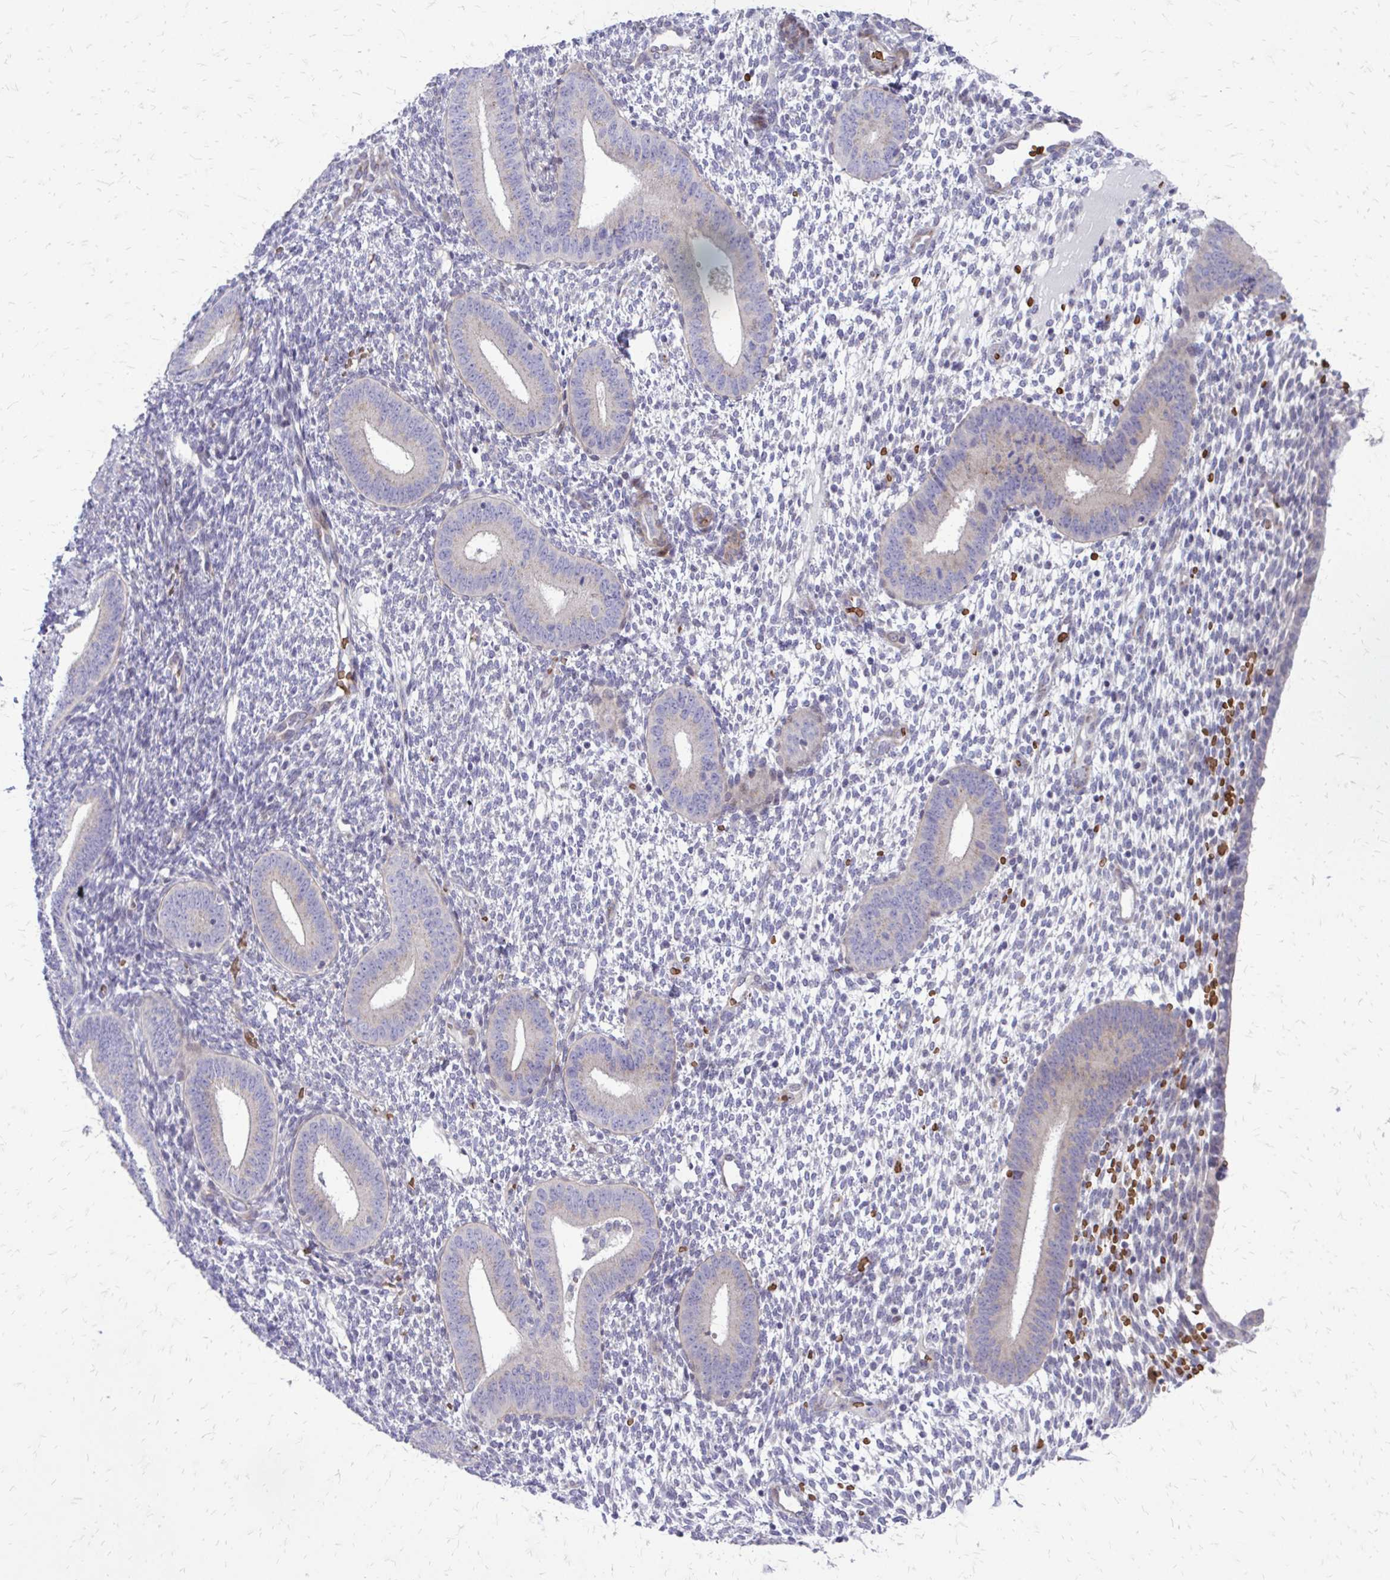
{"staining": {"intensity": "negative", "quantity": "none", "location": "none"}, "tissue": "endometrium", "cell_type": "Cells in endometrial stroma", "image_type": "normal", "snomed": [{"axis": "morphology", "description": "Normal tissue, NOS"}, {"axis": "topography", "description": "Endometrium"}], "caption": "This is an IHC photomicrograph of normal endometrium. There is no positivity in cells in endometrial stroma.", "gene": "FUNDC2", "patient": {"sex": "female", "age": 40}}